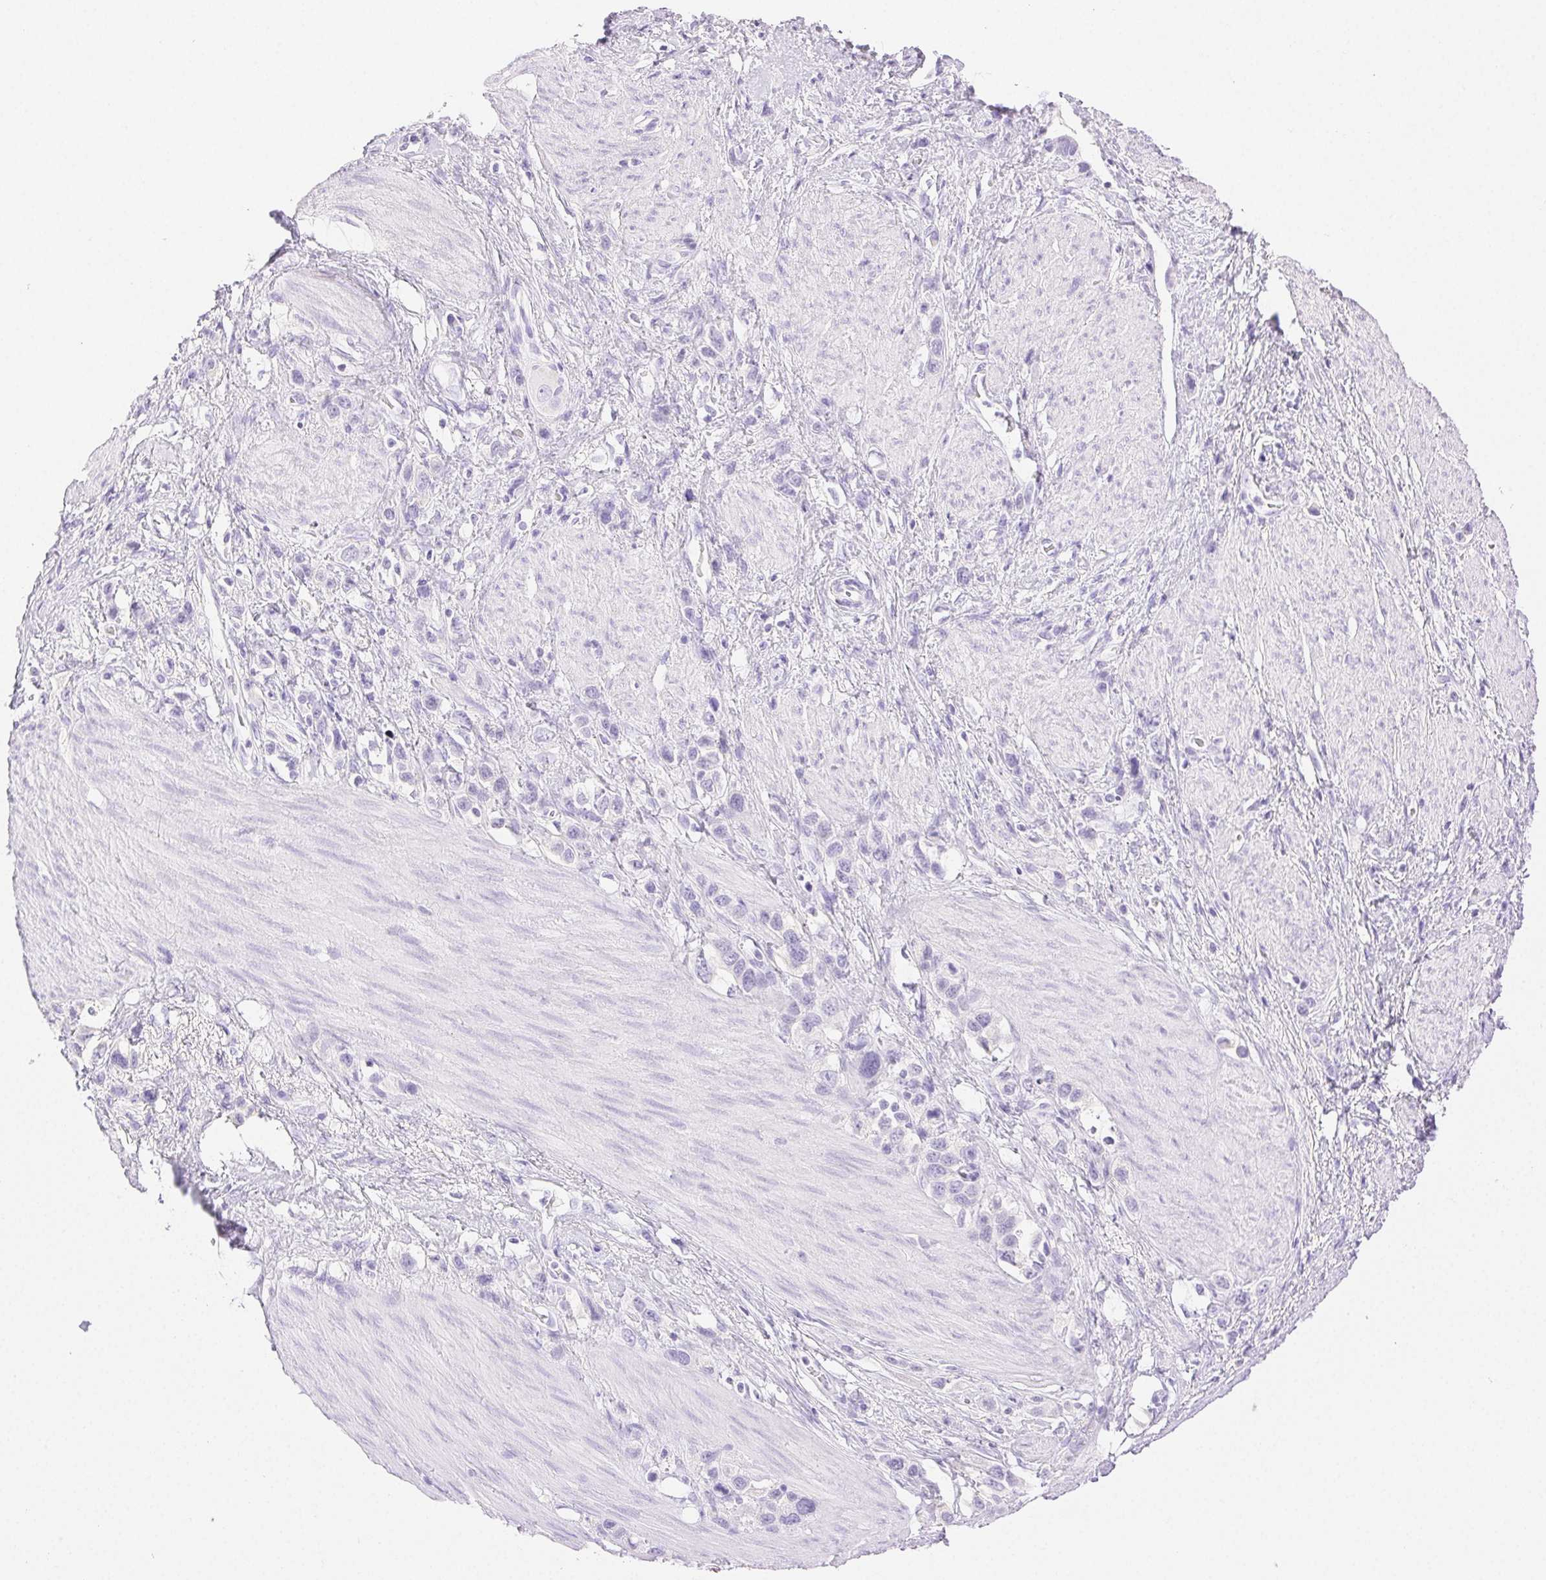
{"staining": {"intensity": "negative", "quantity": "none", "location": "none"}, "tissue": "stomach cancer", "cell_type": "Tumor cells", "image_type": "cancer", "snomed": [{"axis": "morphology", "description": "Adenocarcinoma, NOS"}, {"axis": "topography", "description": "Stomach"}], "caption": "A micrograph of human stomach cancer (adenocarcinoma) is negative for staining in tumor cells.", "gene": "SPACA4", "patient": {"sex": "female", "age": 65}}